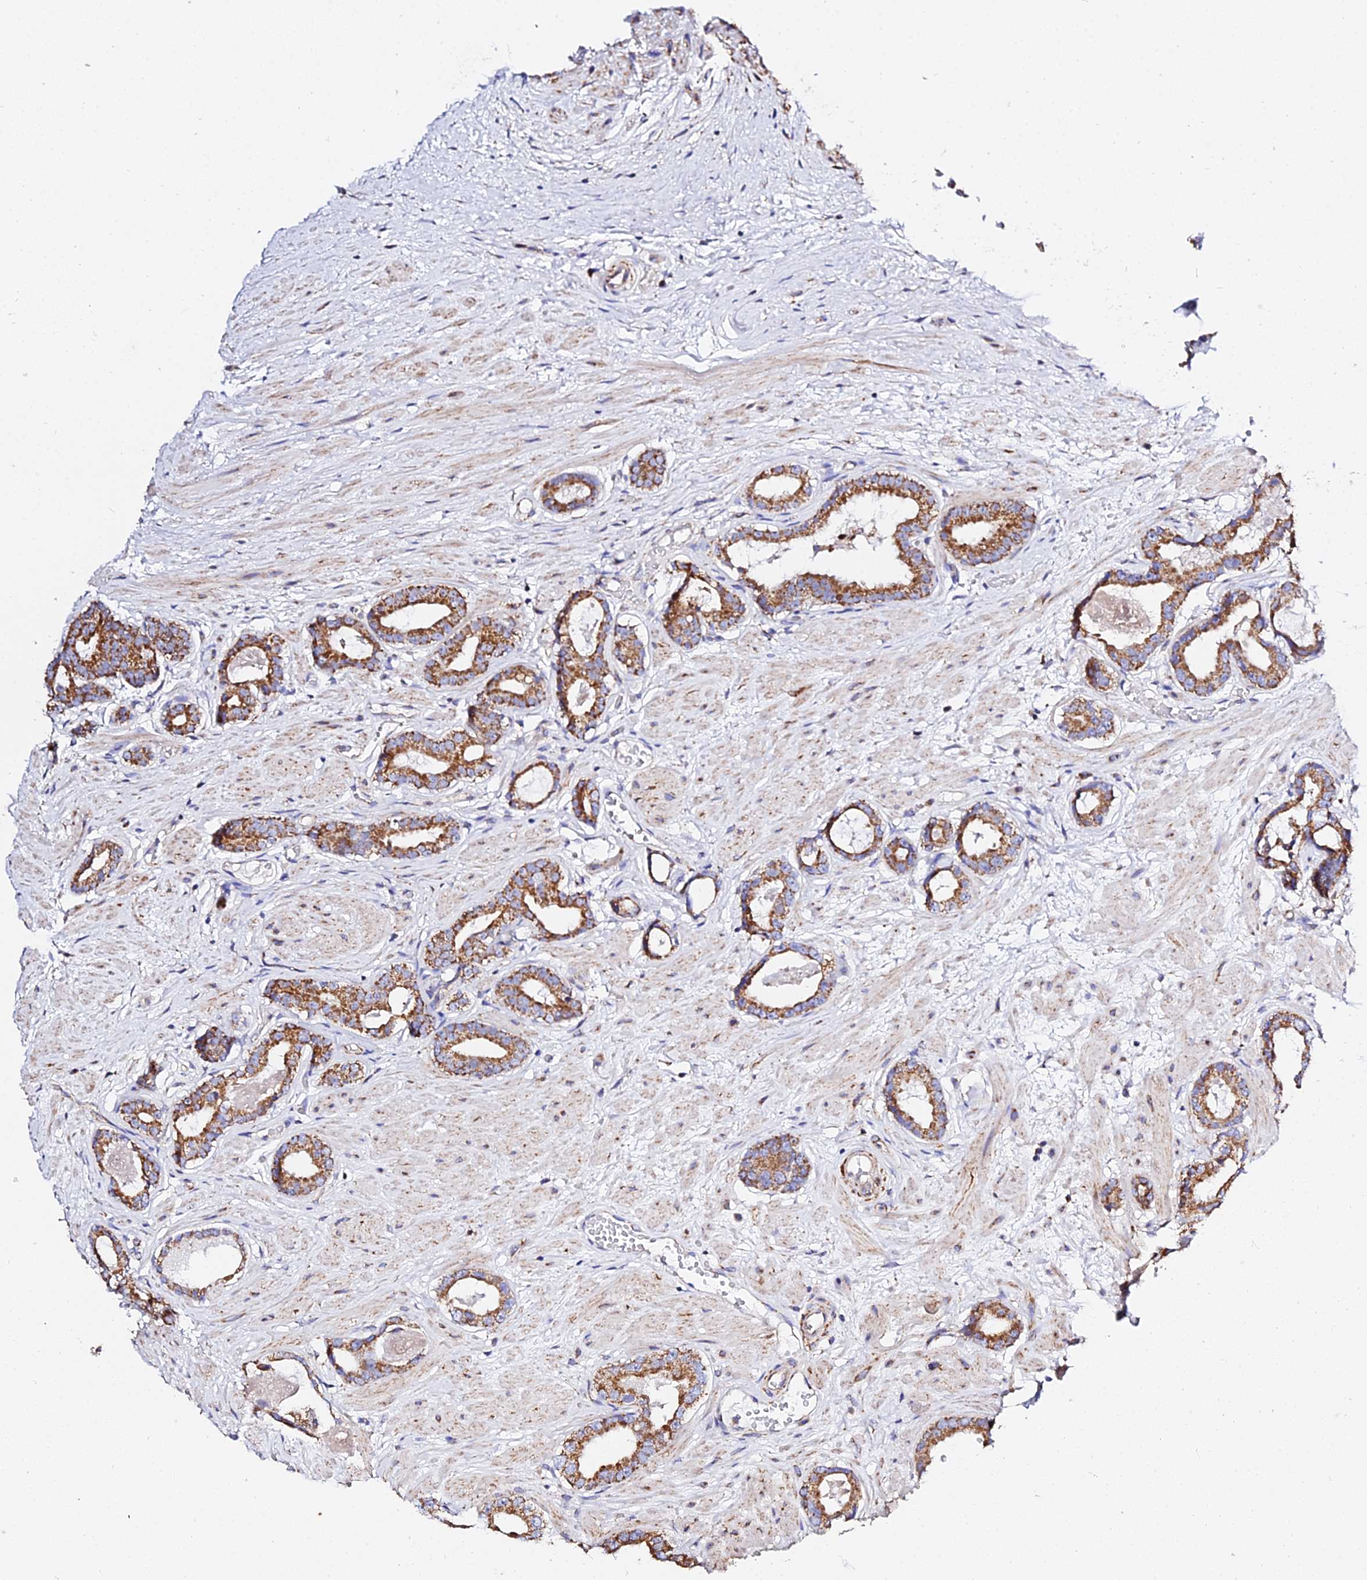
{"staining": {"intensity": "strong", "quantity": ">75%", "location": "cytoplasmic/membranous"}, "tissue": "prostate cancer", "cell_type": "Tumor cells", "image_type": "cancer", "snomed": [{"axis": "morphology", "description": "Adenocarcinoma, Low grade"}, {"axis": "topography", "description": "Prostate"}], "caption": "DAB immunohistochemical staining of prostate cancer (low-grade adenocarcinoma) demonstrates strong cytoplasmic/membranous protein positivity in approximately >75% of tumor cells.", "gene": "ZNF573", "patient": {"sex": "male", "age": 64}}